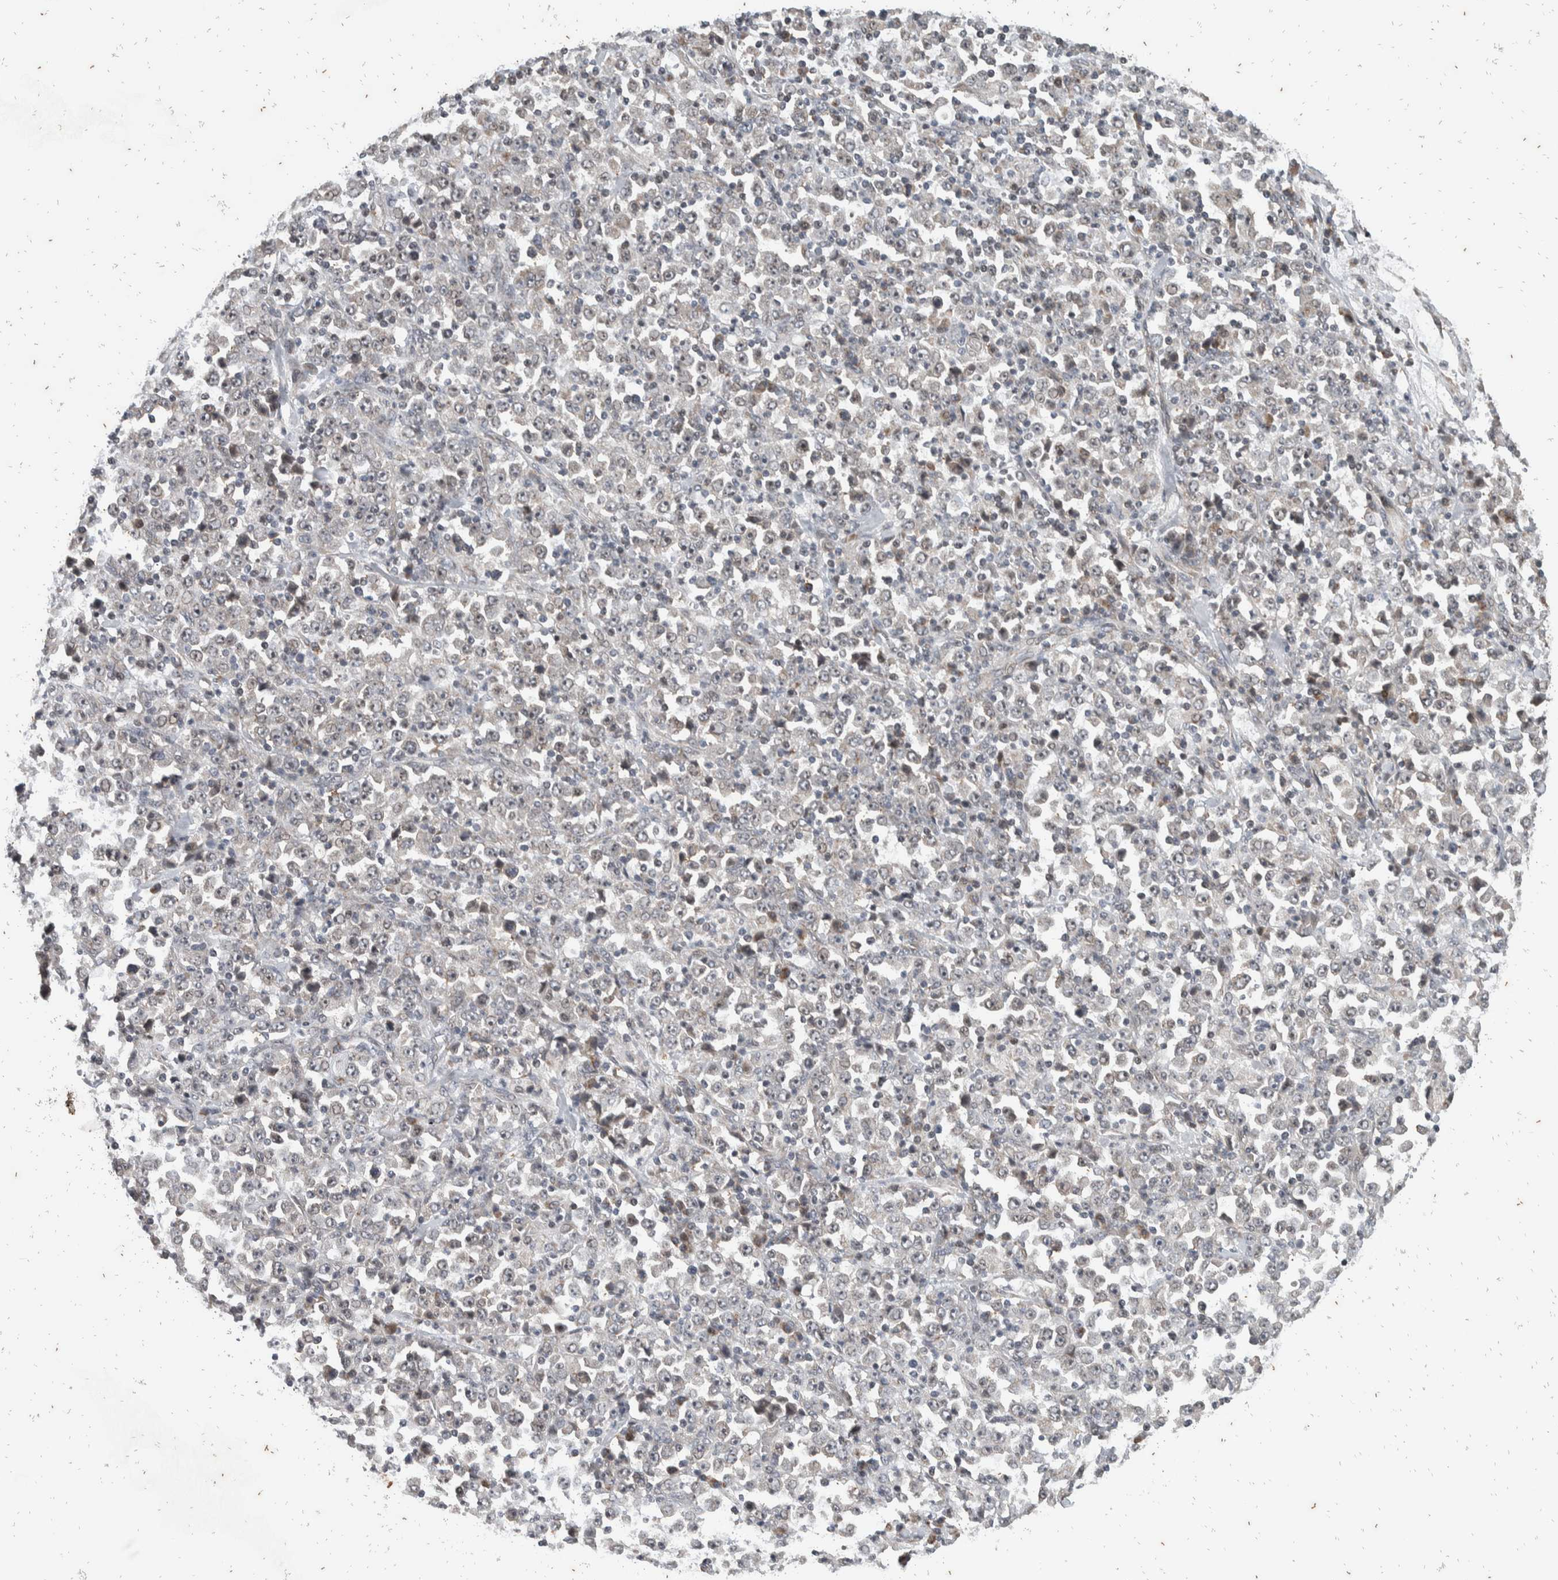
{"staining": {"intensity": "weak", "quantity": "<25%", "location": "nuclear"}, "tissue": "stomach cancer", "cell_type": "Tumor cells", "image_type": "cancer", "snomed": [{"axis": "morphology", "description": "Normal tissue, NOS"}, {"axis": "morphology", "description": "Adenocarcinoma, NOS"}, {"axis": "topography", "description": "Stomach, upper"}, {"axis": "topography", "description": "Stomach"}], "caption": "The immunohistochemistry histopathology image has no significant positivity in tumor cells of stomach adenocarcinoma tissue.", "gene": "ATXN7L1", "patient": {"sex": "male", "age": 59}}